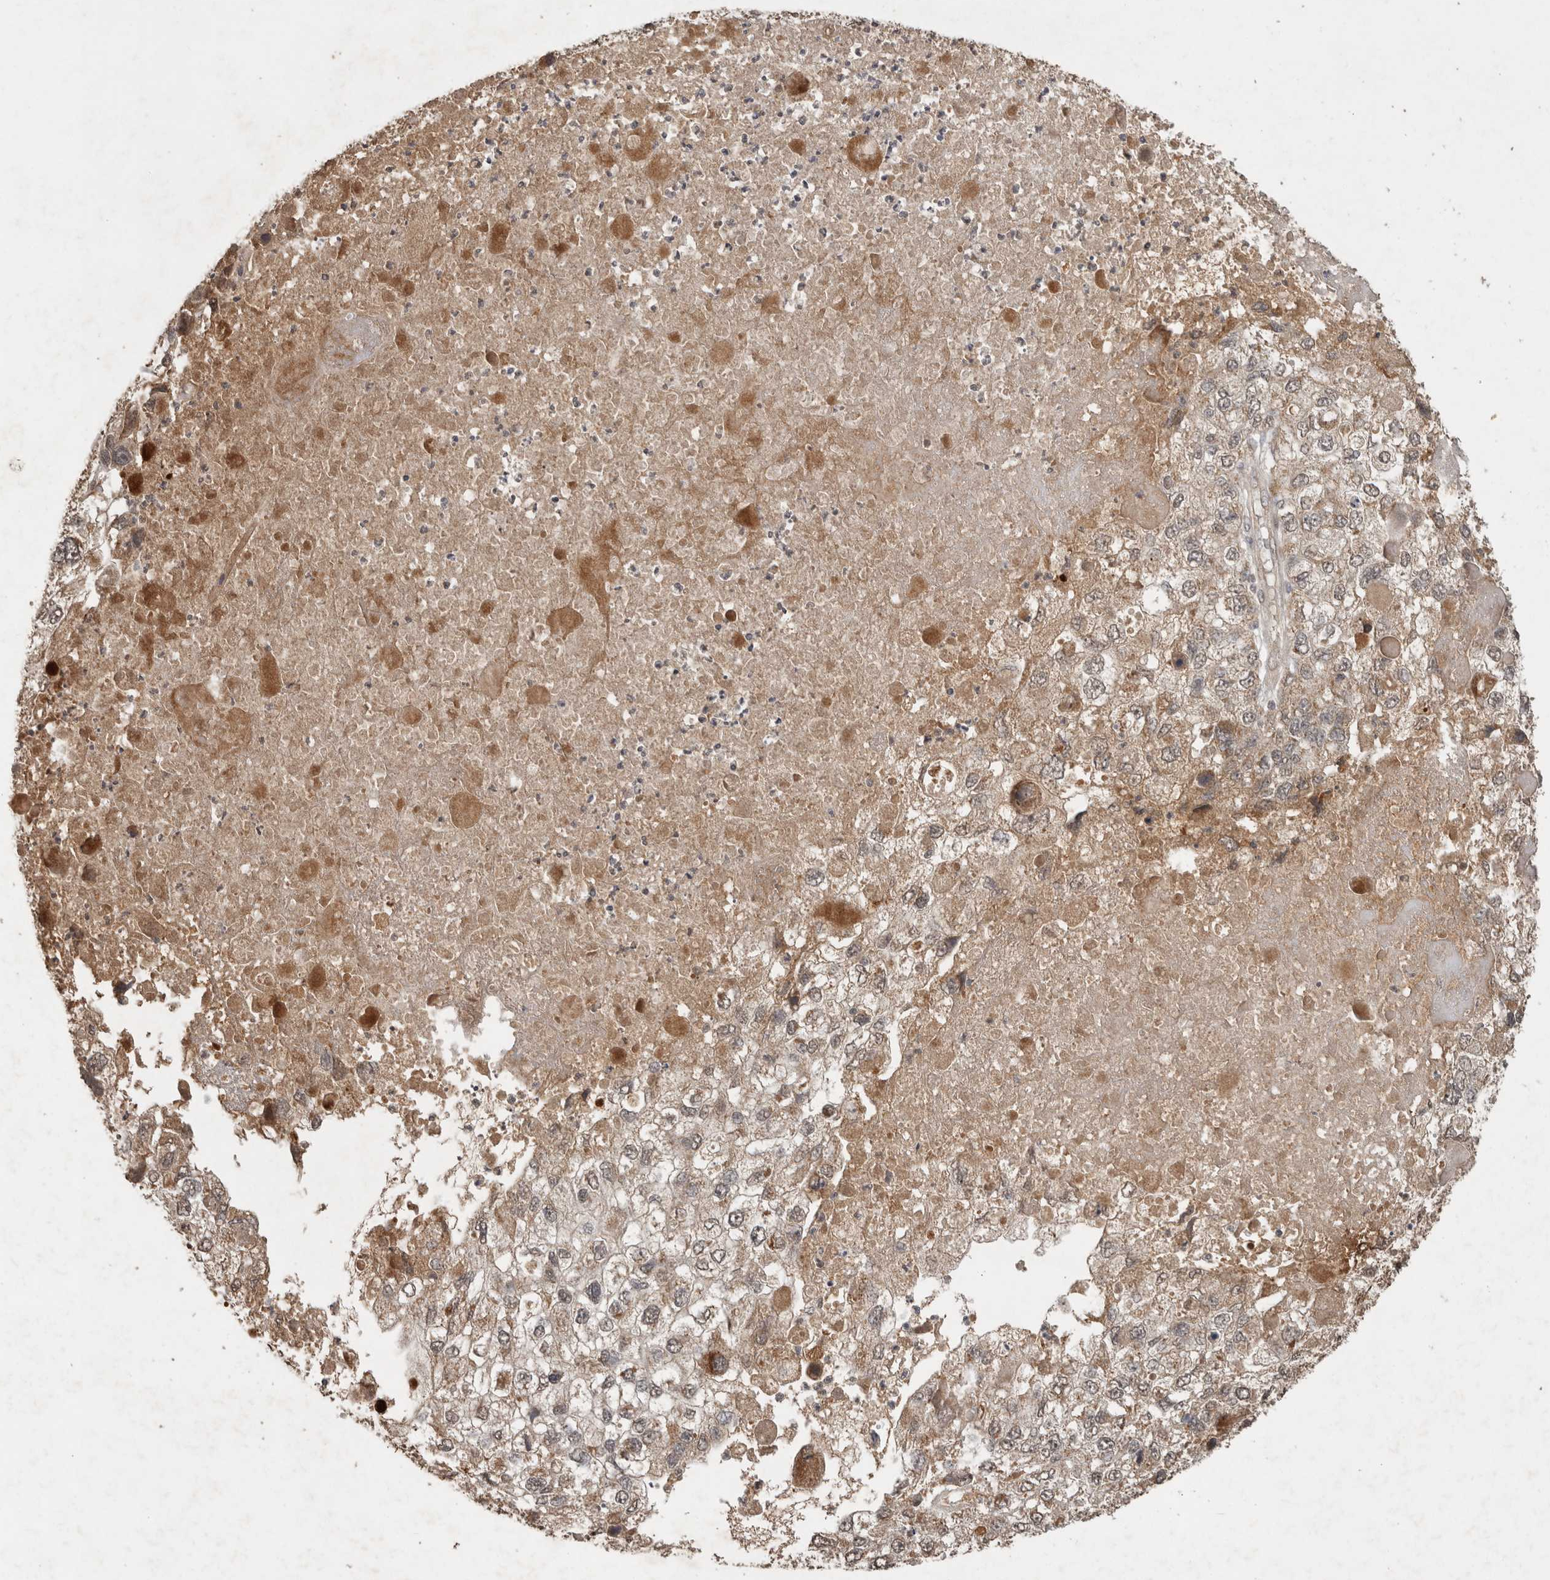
{"staining": {"intensity": "moderate", "quantity": ">75%", "location": "cytoplasmic/membranous"}, "tissue": "endometrial cancer", "cell_type": "Tumor cells", "image_type": "cancer", "snomed": [{"axis": "morphology", "description": "Adenocarcinoma, NOS"}, {"axis": "topography", "description": "Endometrium"}], "caption": "The micrograph reveals a brown stain indicating the presence of a protein in the cytoplasmic/membranous of tumor cells in endometrial adenocarcinoma. Nuclei are stained in blue.", "gene": "FAM3A", "patient": {"sex": "female", "age": 49}}